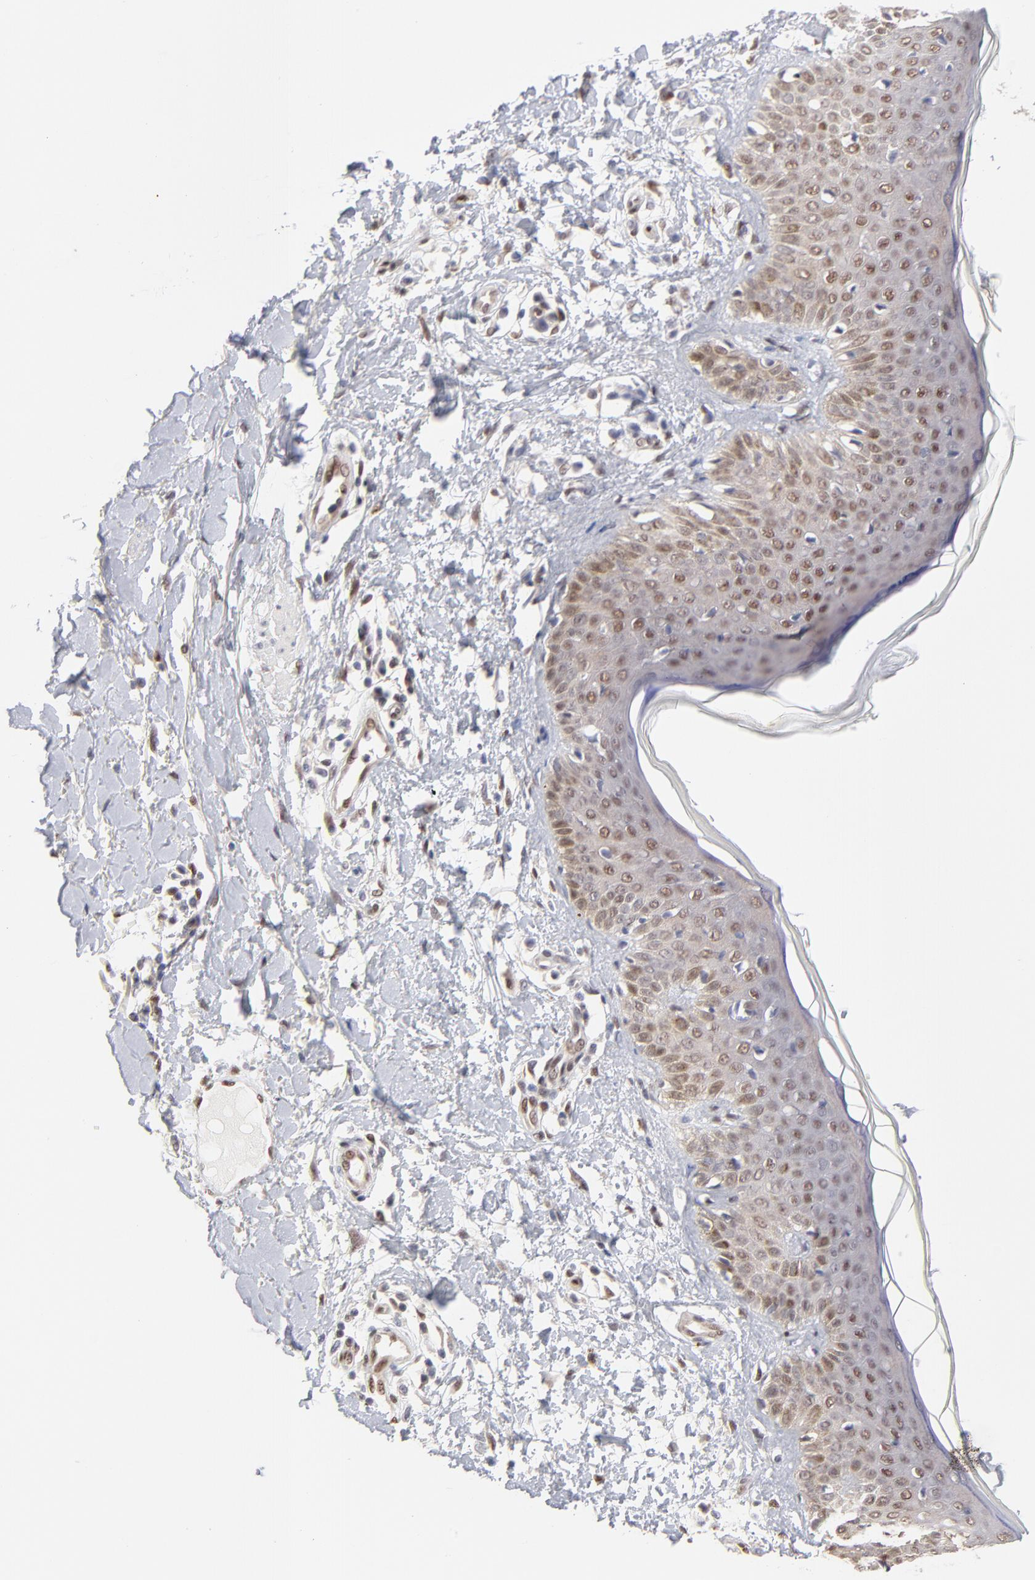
{"staining": {"intensity": "moderate", "quantity": "25%-75%", "location": "nuclear"}, "tissue": "skin cancer", "cell_type": "Tumor cells", "image_type": "cancer", "snomed": [{"axis": "morphology", "description": "Squamous cell carcinoma, NOS"}, {"axis": "topography", "description": "Skin"}], "caption": "Moderate nuclear positivity for a protein is identified in about 25%-75% of tumor cells of skin squamous cell carcinoma using immunohistochemistry (IHC).", "gene": "STAT3", "patient": {"sex": "female", "age": 59}}